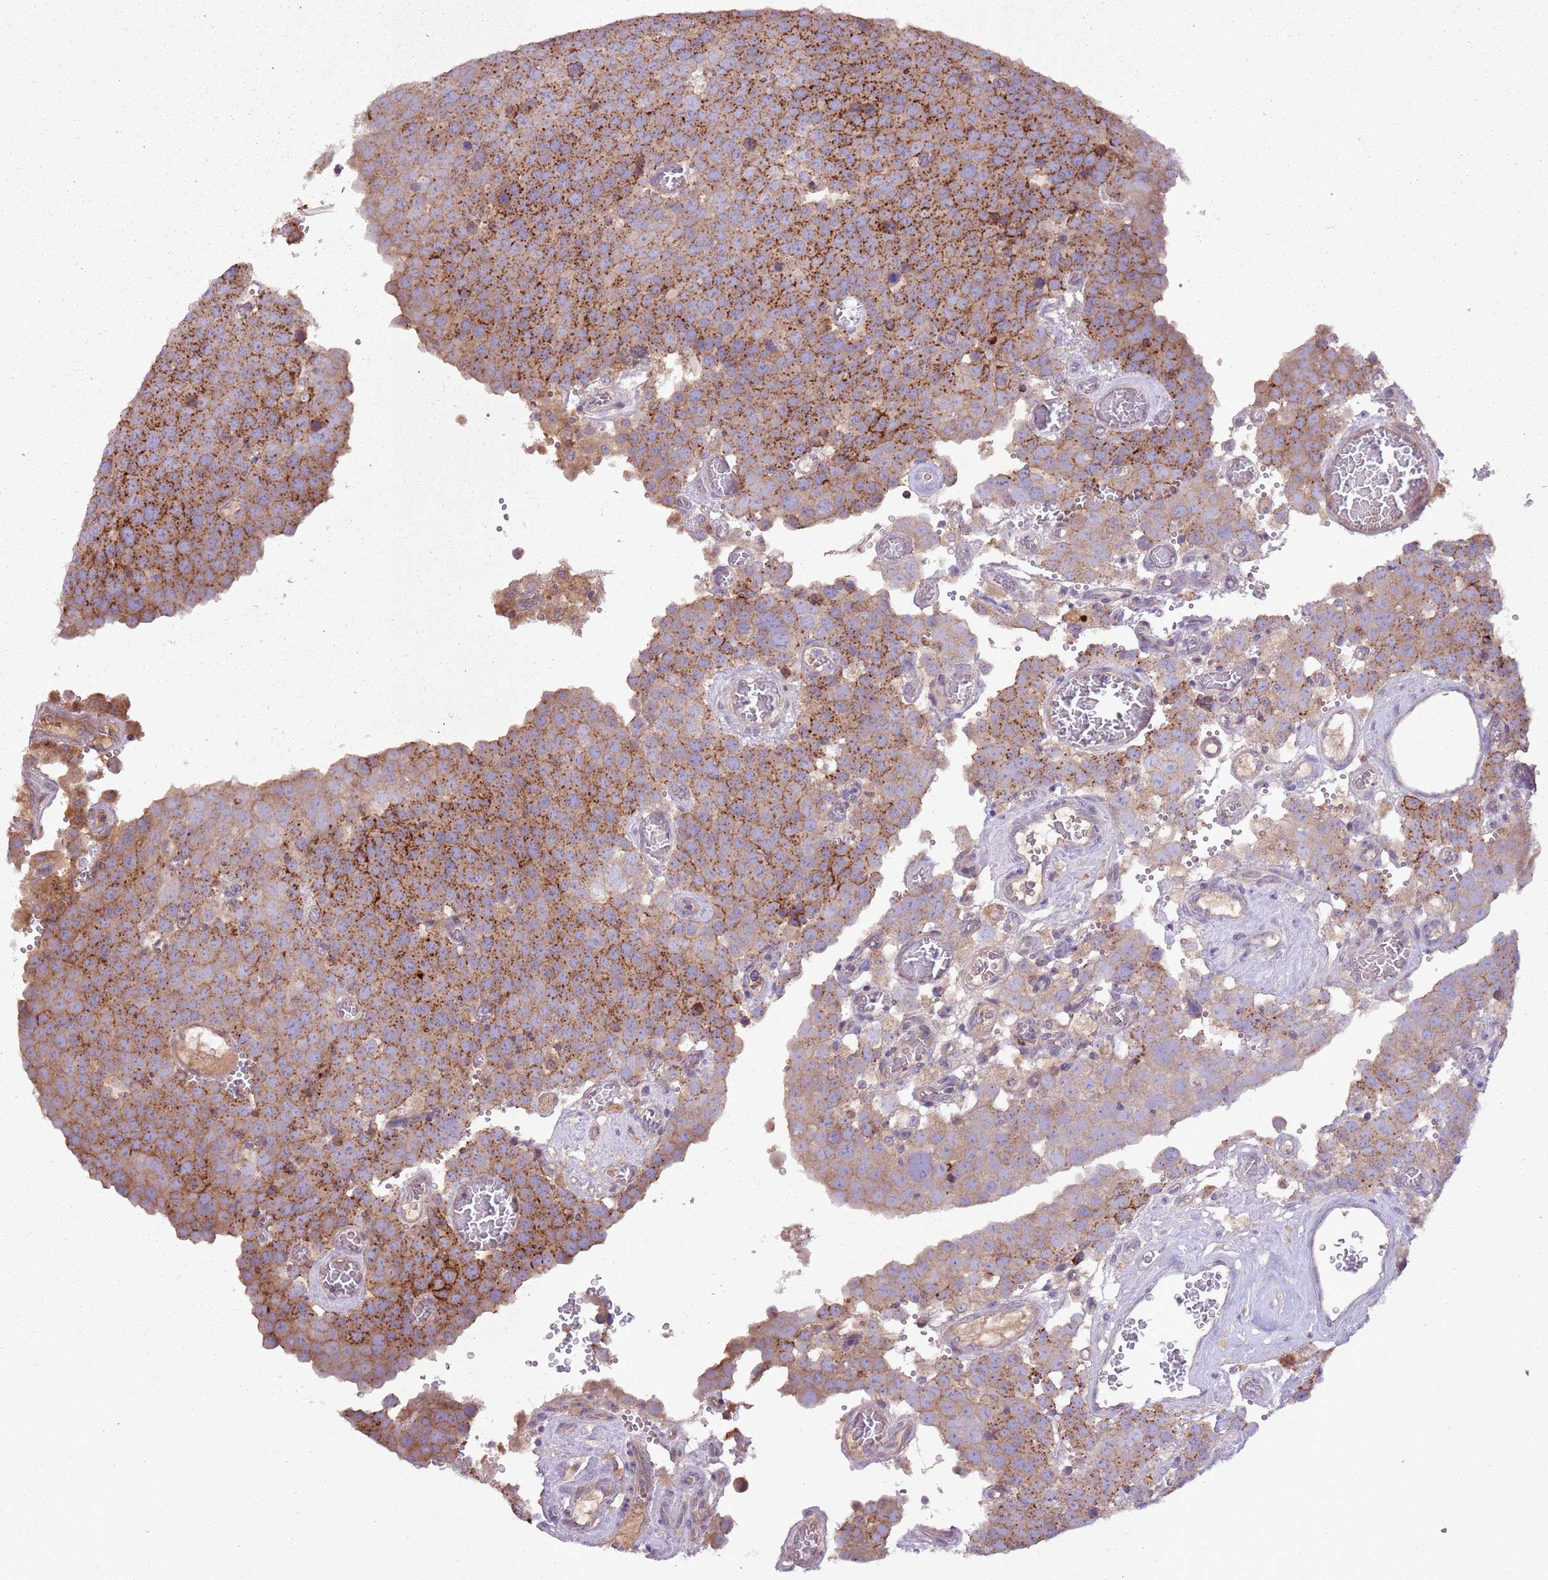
{"staining": {"intensity": "strong", "quantity": ">75%", "location": "cytoplasmic/membranous"}, "tissue": "testis cancer", "cell_type": "Tumor cells", "image_type": "cancer", "snomed": [{"axis": "morphology", "description": "Normal tissue, NOS"}, {"axis": "morphology", "description": "Seminoma, NOS"}, {"axis": "topography", "description": "Testis"}], "caption": "Testis cancer was stained to show a protein in brown. There is high levels of strong cytoplasmic/membranous staining in about >75% of tumor cells. Nuclei are stained in blue.", "gene": "ANKRD24", "patient": {"sex": "male", "age": 71}}